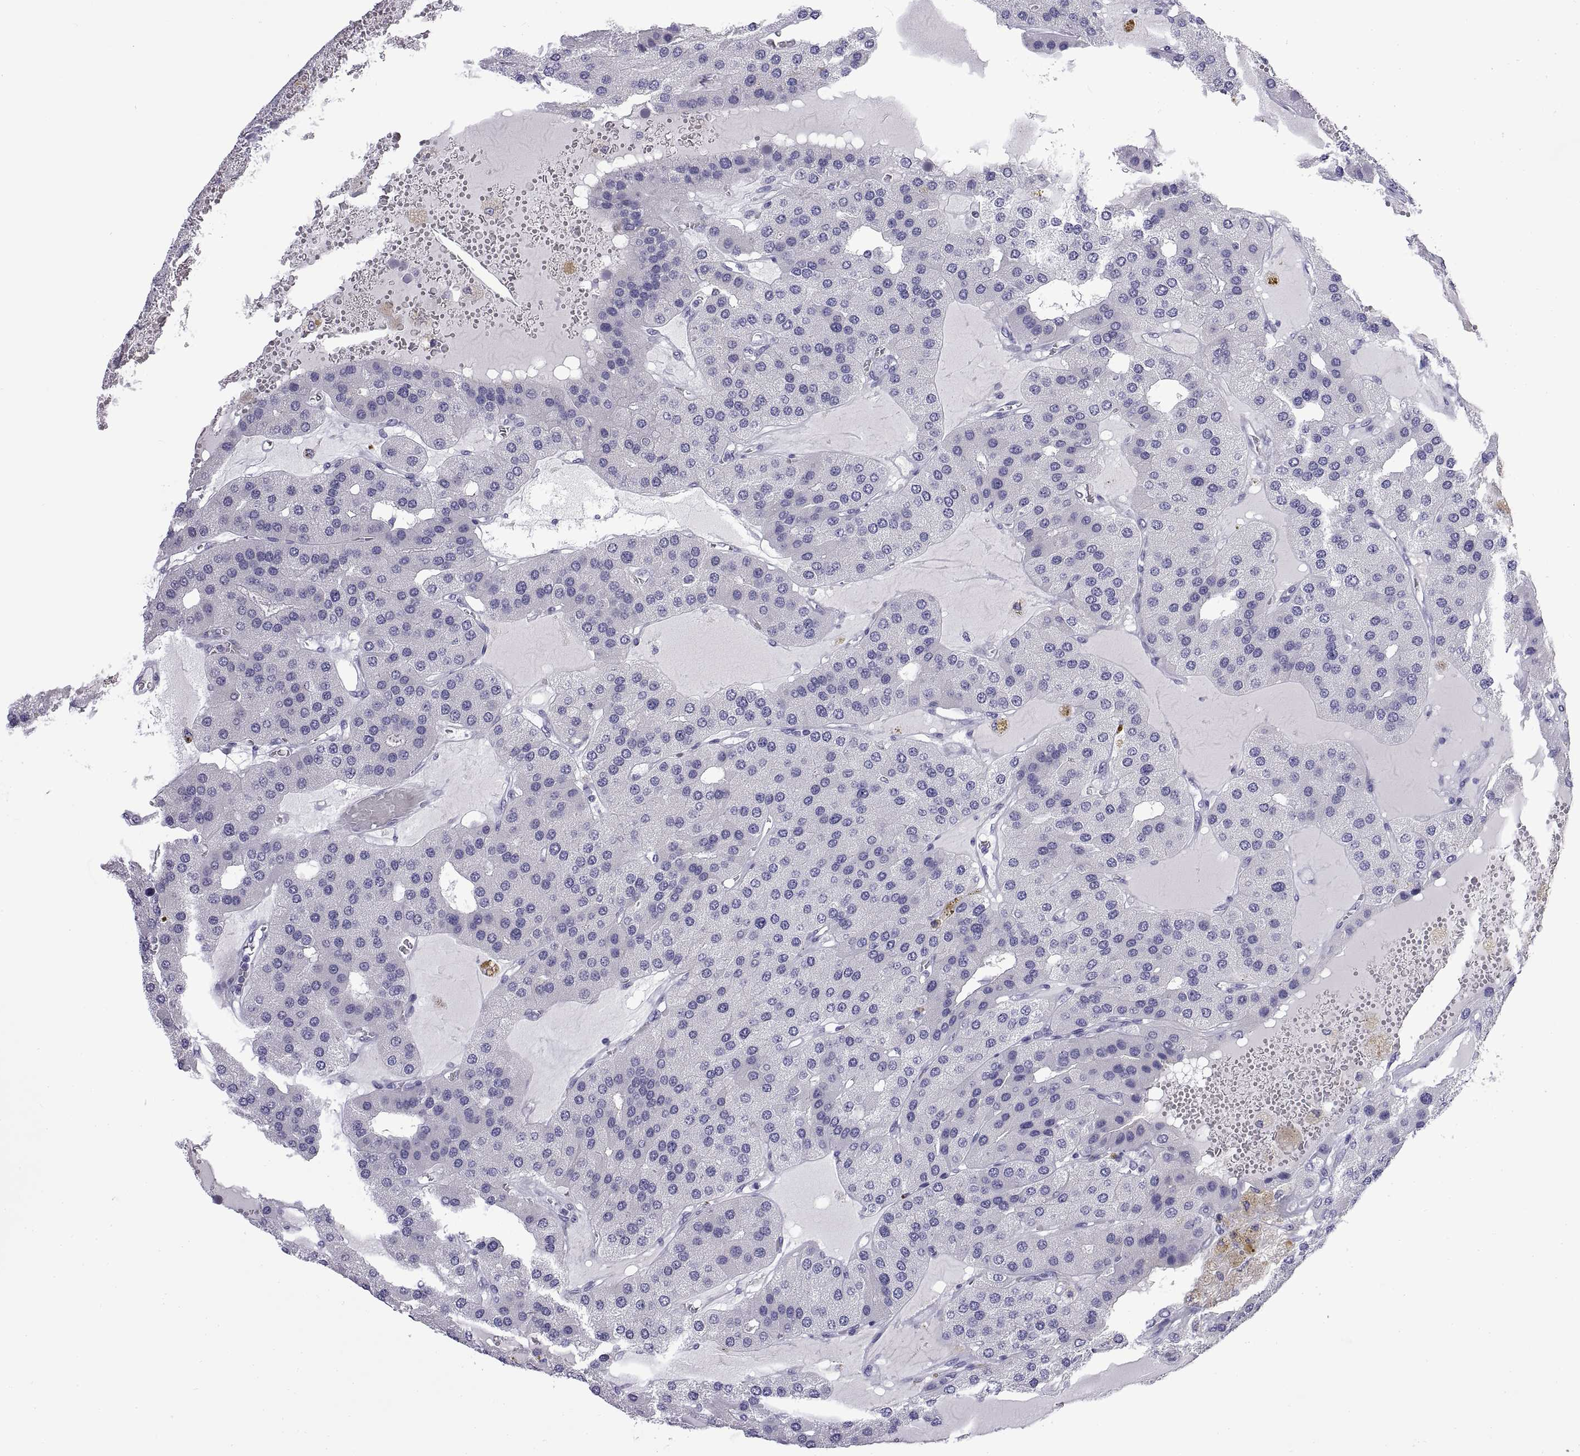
{"staining": {"intensity": "negative", "quantity": "none", "location": "none"}, "tissue": "parathyroid gland", "cell_type": "Glandular cells", "image_type": "normal", "snomed": [{"axis": "morphology", "description": "Normal tissue, NOS"}, {"axis": "morphology", "description": "Adenoma, NOS"}, {"axis": "topography", "description": "Parathyroid gland"}], "caption": "This is an immunohistochemistry (IHC) image of benign parathyroid gland. There is no staining in glandular cells.", "gene": "CRISP1", "patient": {"sex": "female", "age": 86}}